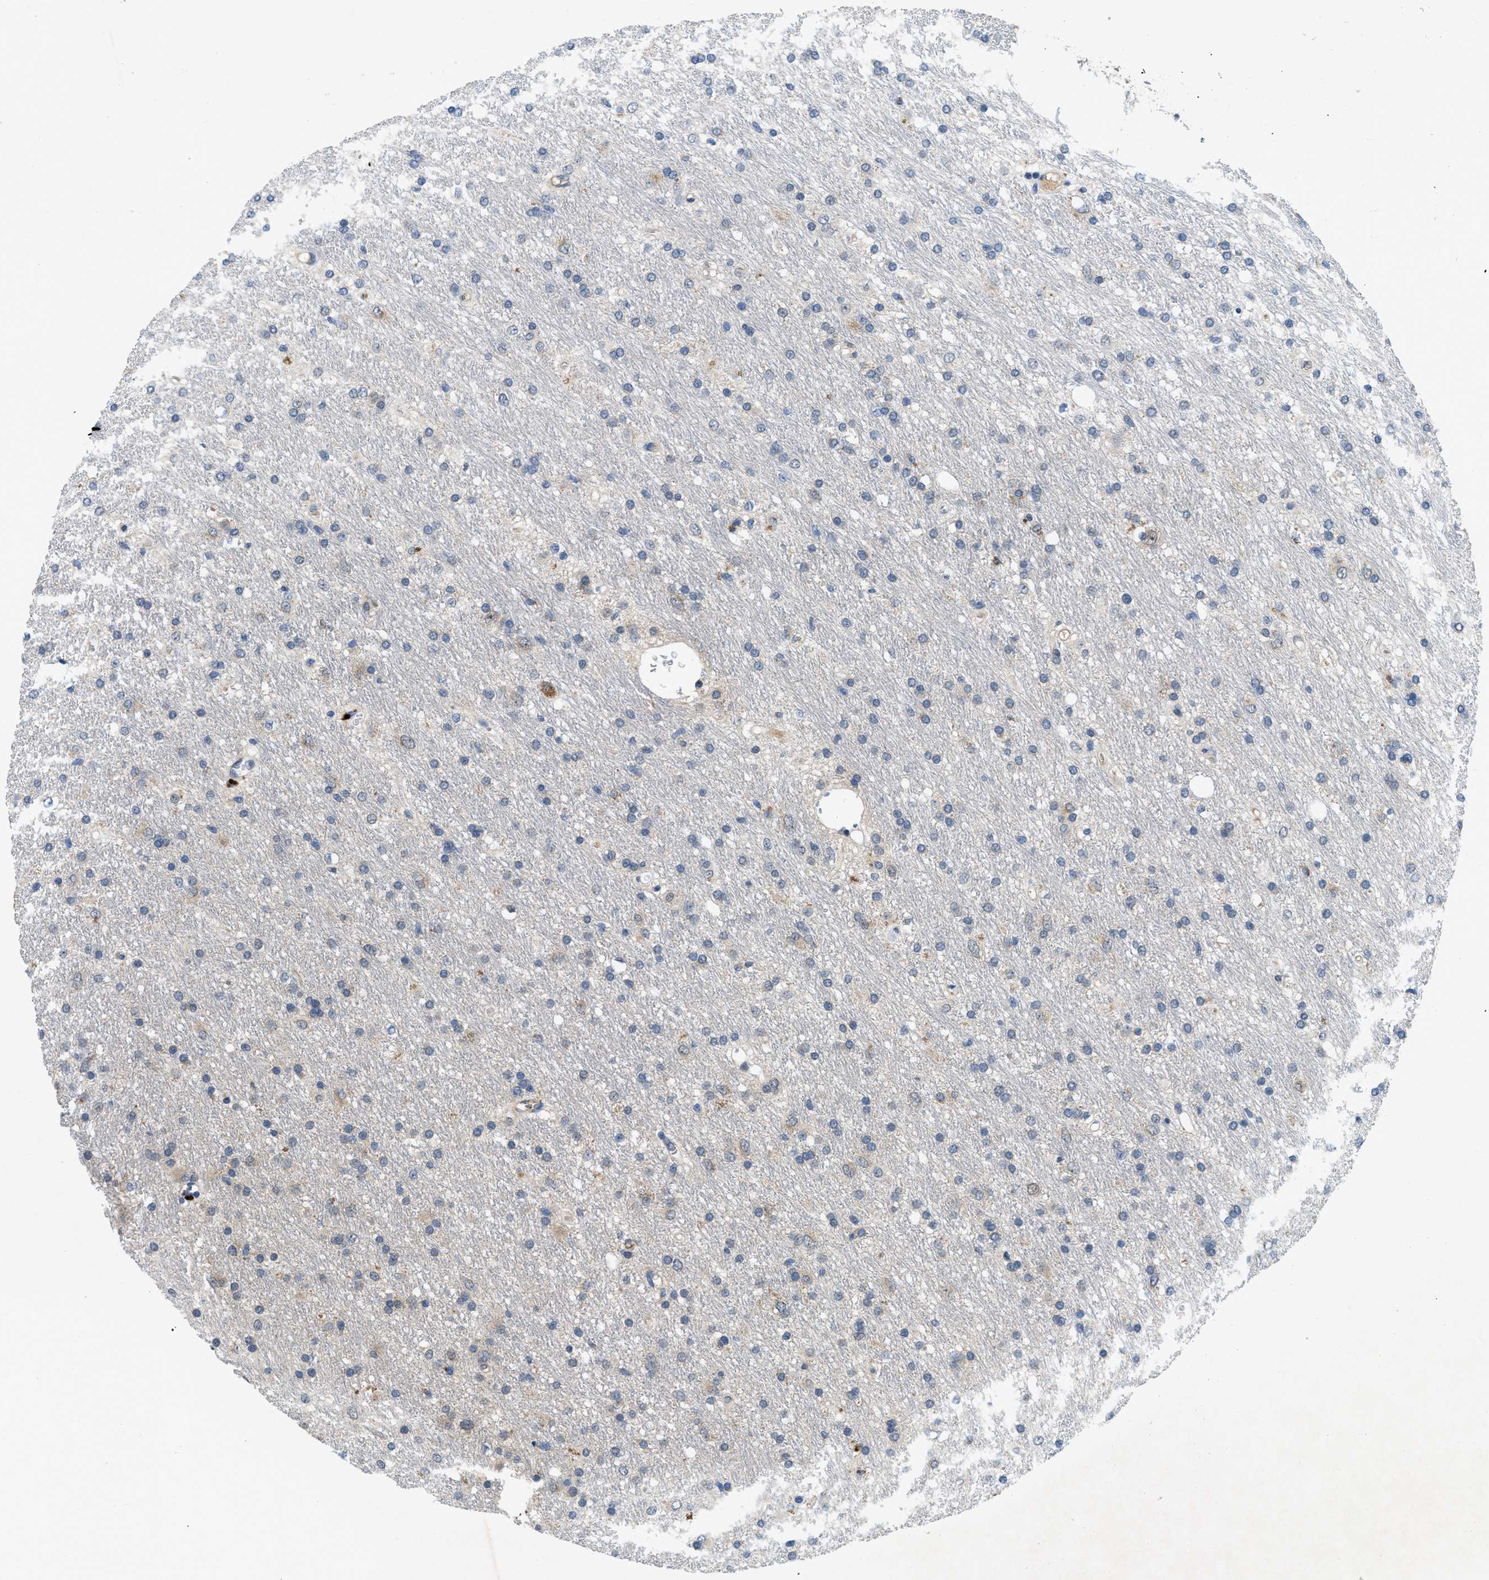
{"staining": {"intensity": "negative", "quantity": "none", "location": "none"}, "tissue": "glioma", "cell_type": "Tumor cells", "image_type": "cancer", "snomed": [{"axis": "morphology", "description": "Glioma, malignant, Low grade"}, {"axis": "topography", "description": "Brain"}], "caption": "Glioma stained for a protein using immunohistochemistry reveals no expression tumor cells.", "gene": "PNKD", "patient": {"sex": "male", "age": 77}}